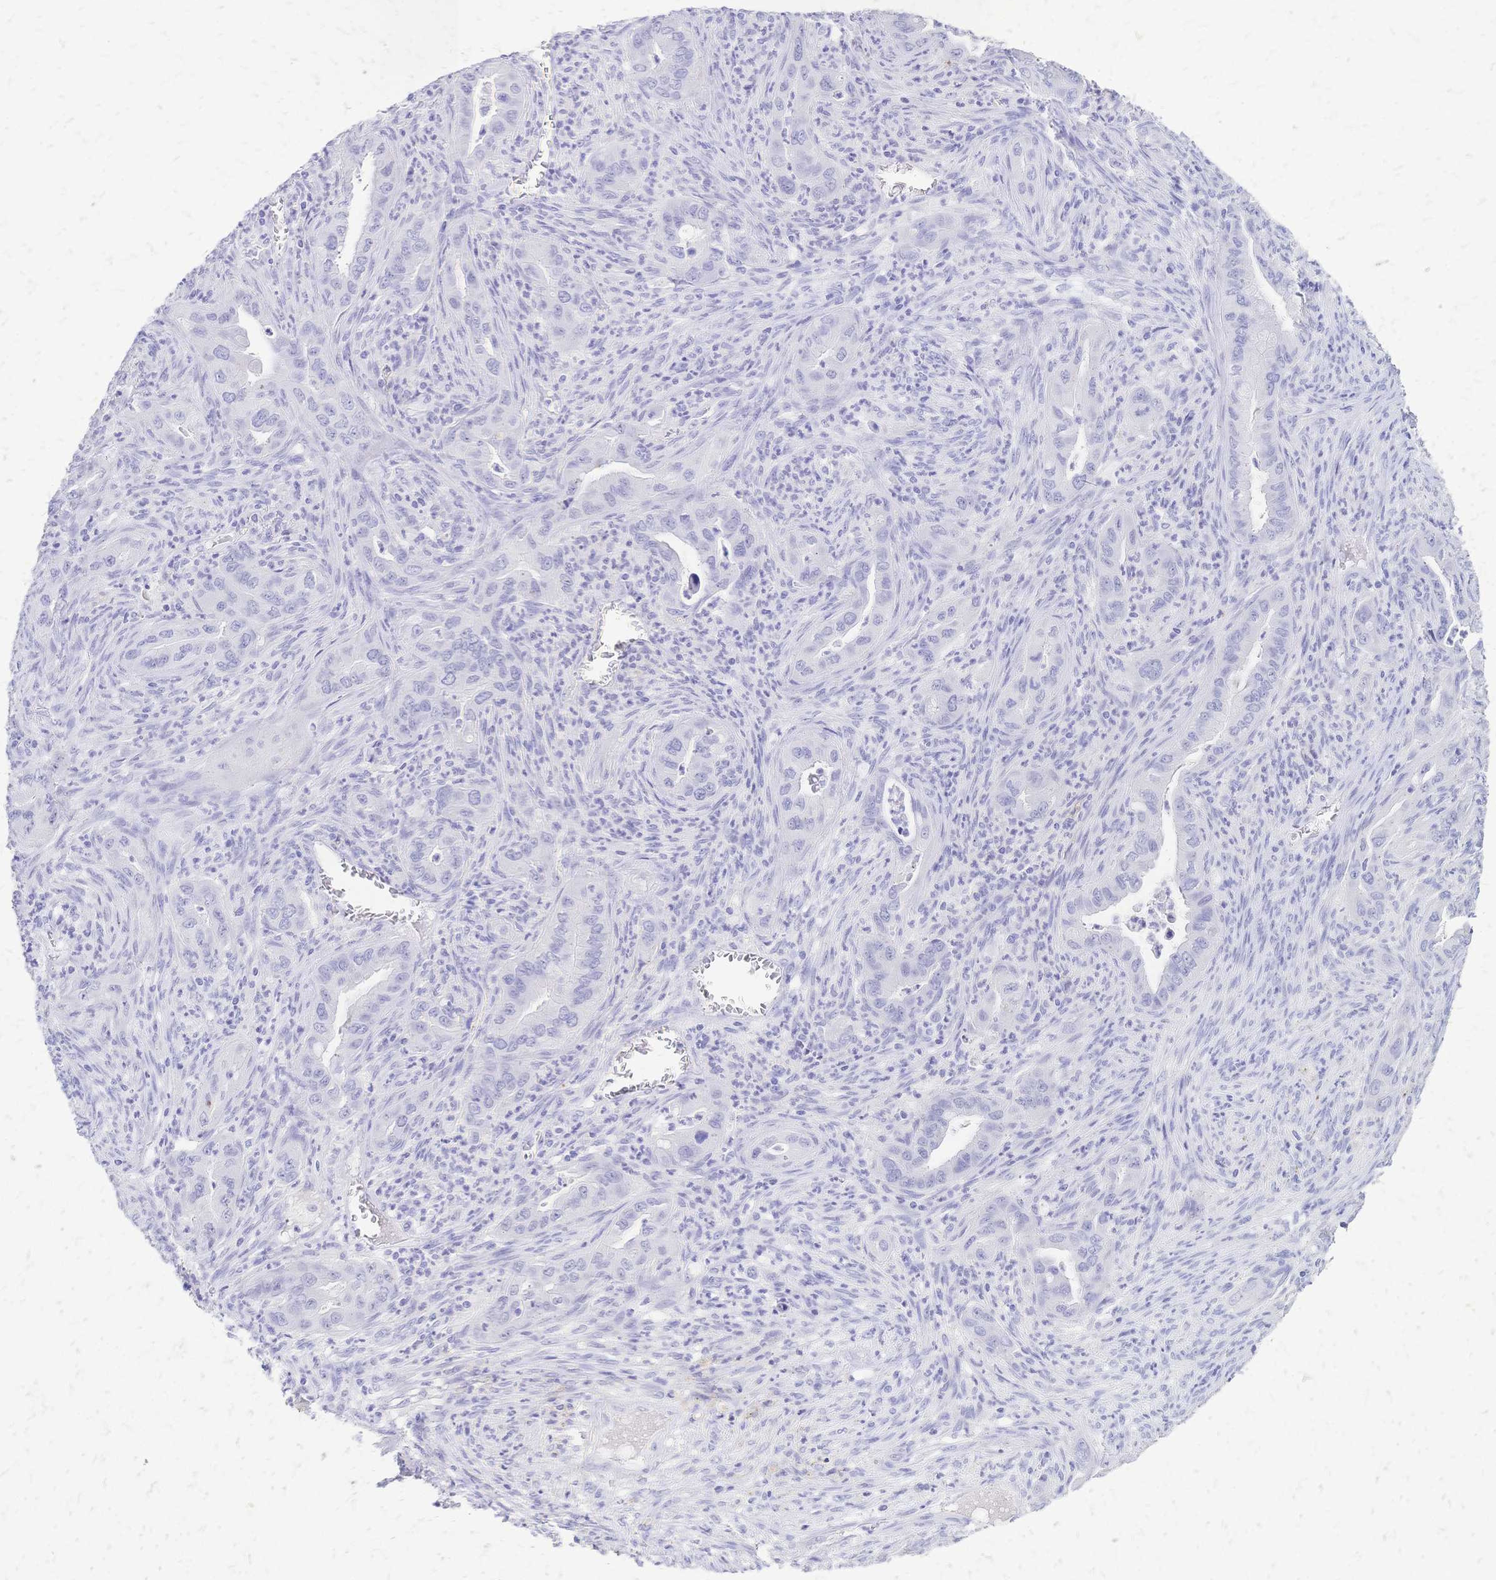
{"staining": {"intensity": "negative", "quantity": "none", "location": "none"}, "tissue": "lung cancer", "cell_type": "Tumor cells", "image_type": "cancer", "snomed": [{"axis": "morphology", "description": "Adenocarcinoma, NOS"}, {"axis": "topography", "description": "Lung"}], "caption": "This is an IHC micrograph of human lung cancer (adenocarcinoma). There is no expression in tumor cells.", "gene": "FA2H", "patient": {"sex": "male", "age": 65}}